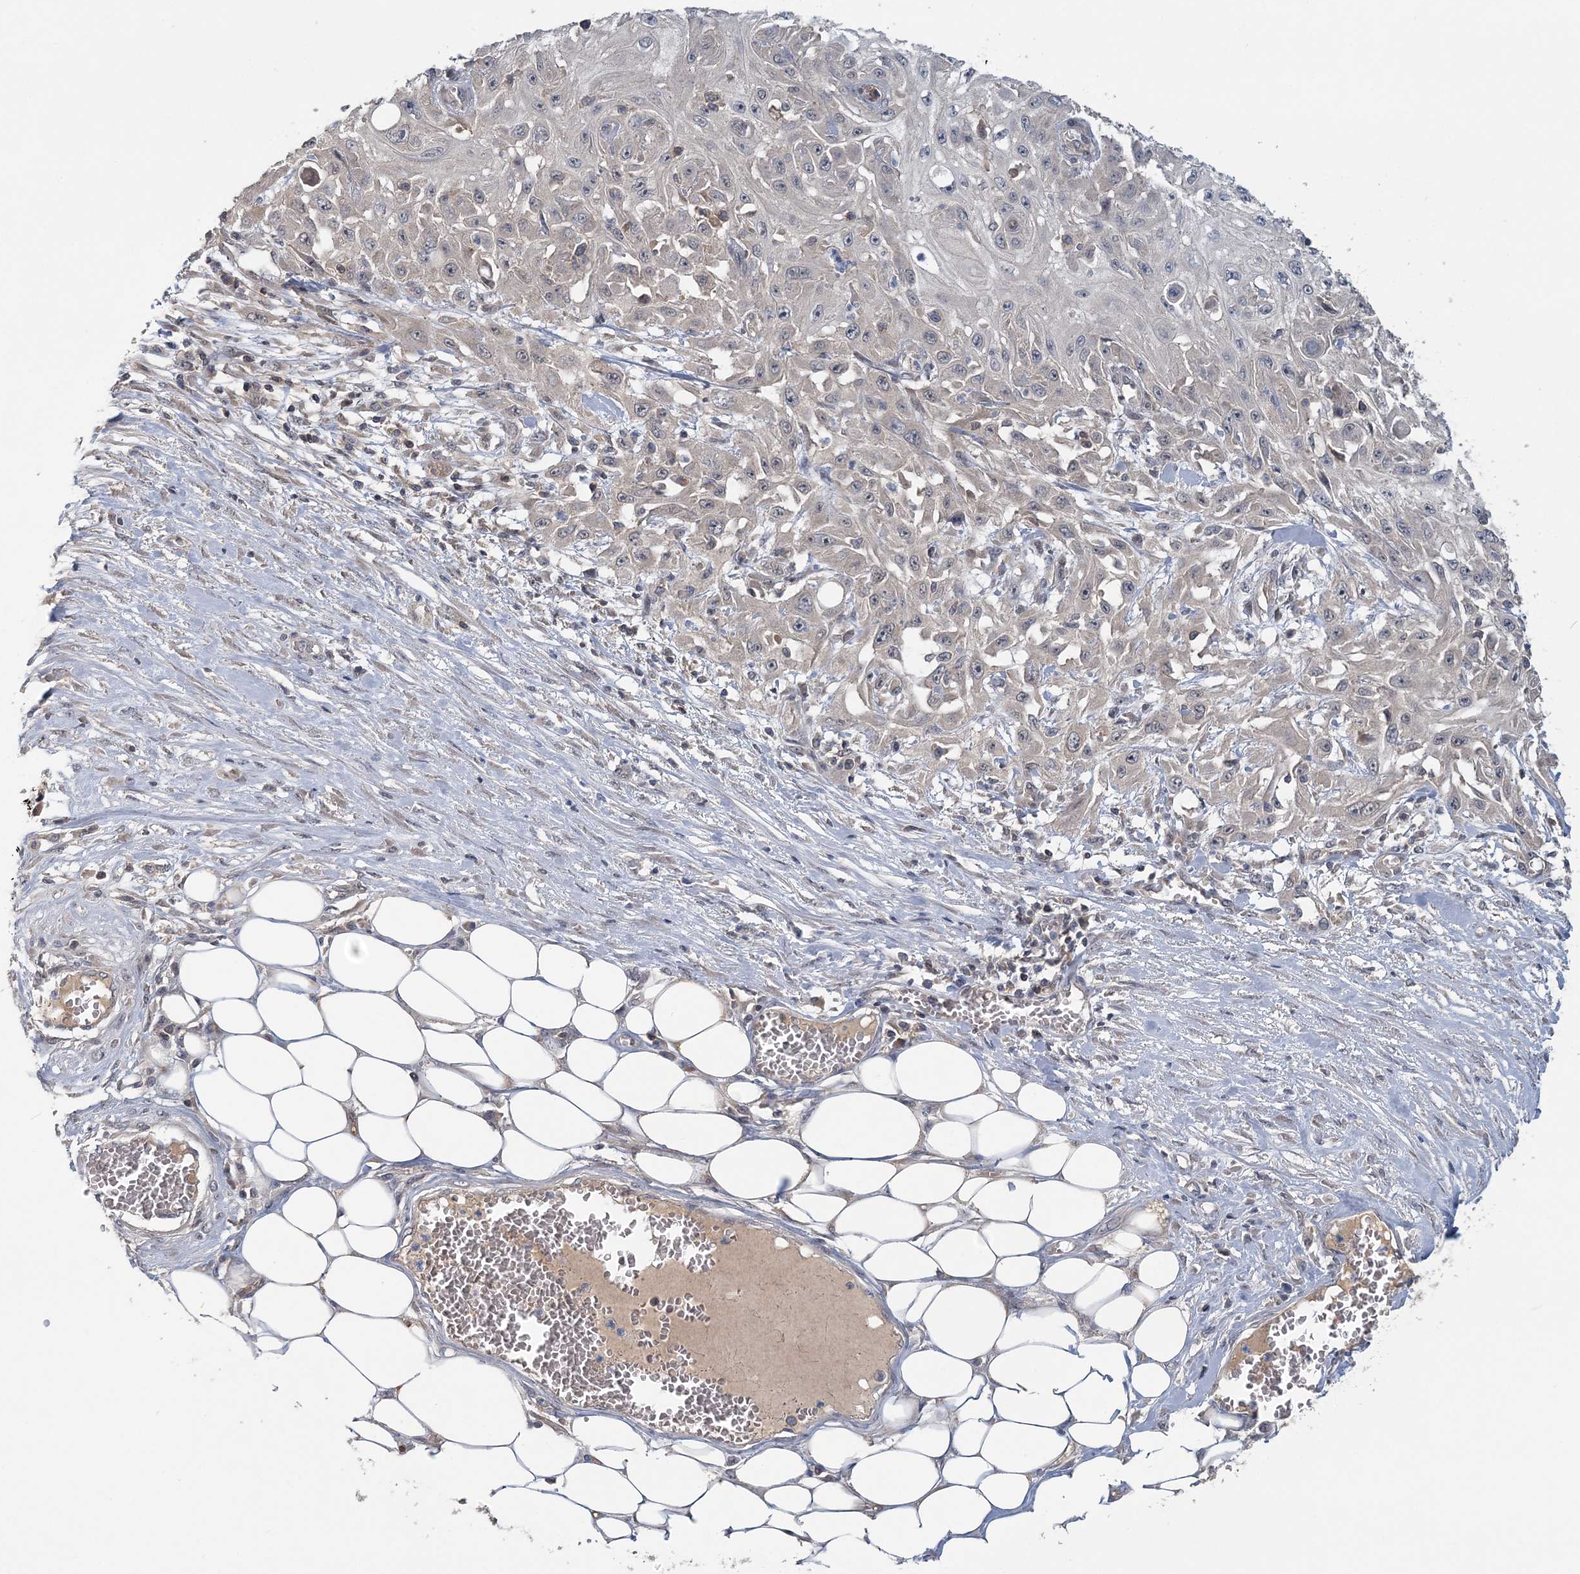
{"staining": {"intensity": "negative", "quantity": "none", "location": "none"}, "tissue": "skin cancer", "cell_type": "Tumor cells", "image_type": "cancer", "snomed": [{"axis": "morphology", "description": "Squamous cell carcinoma, NOS"}, {"axis": "morphology", "description": "Squamous cell carcinoma, metastatic, NOS"}, {"axis": "topography", "description": "Skin"}, {"axis": "topography", "description": "Lymph node"}], "caption": "Tumor cells show no significant protein expression in skin cancer (metastatic squamous cell carcinoma).", "gene": "RNF25", "patient": {"sex": "male", "age": 75}}